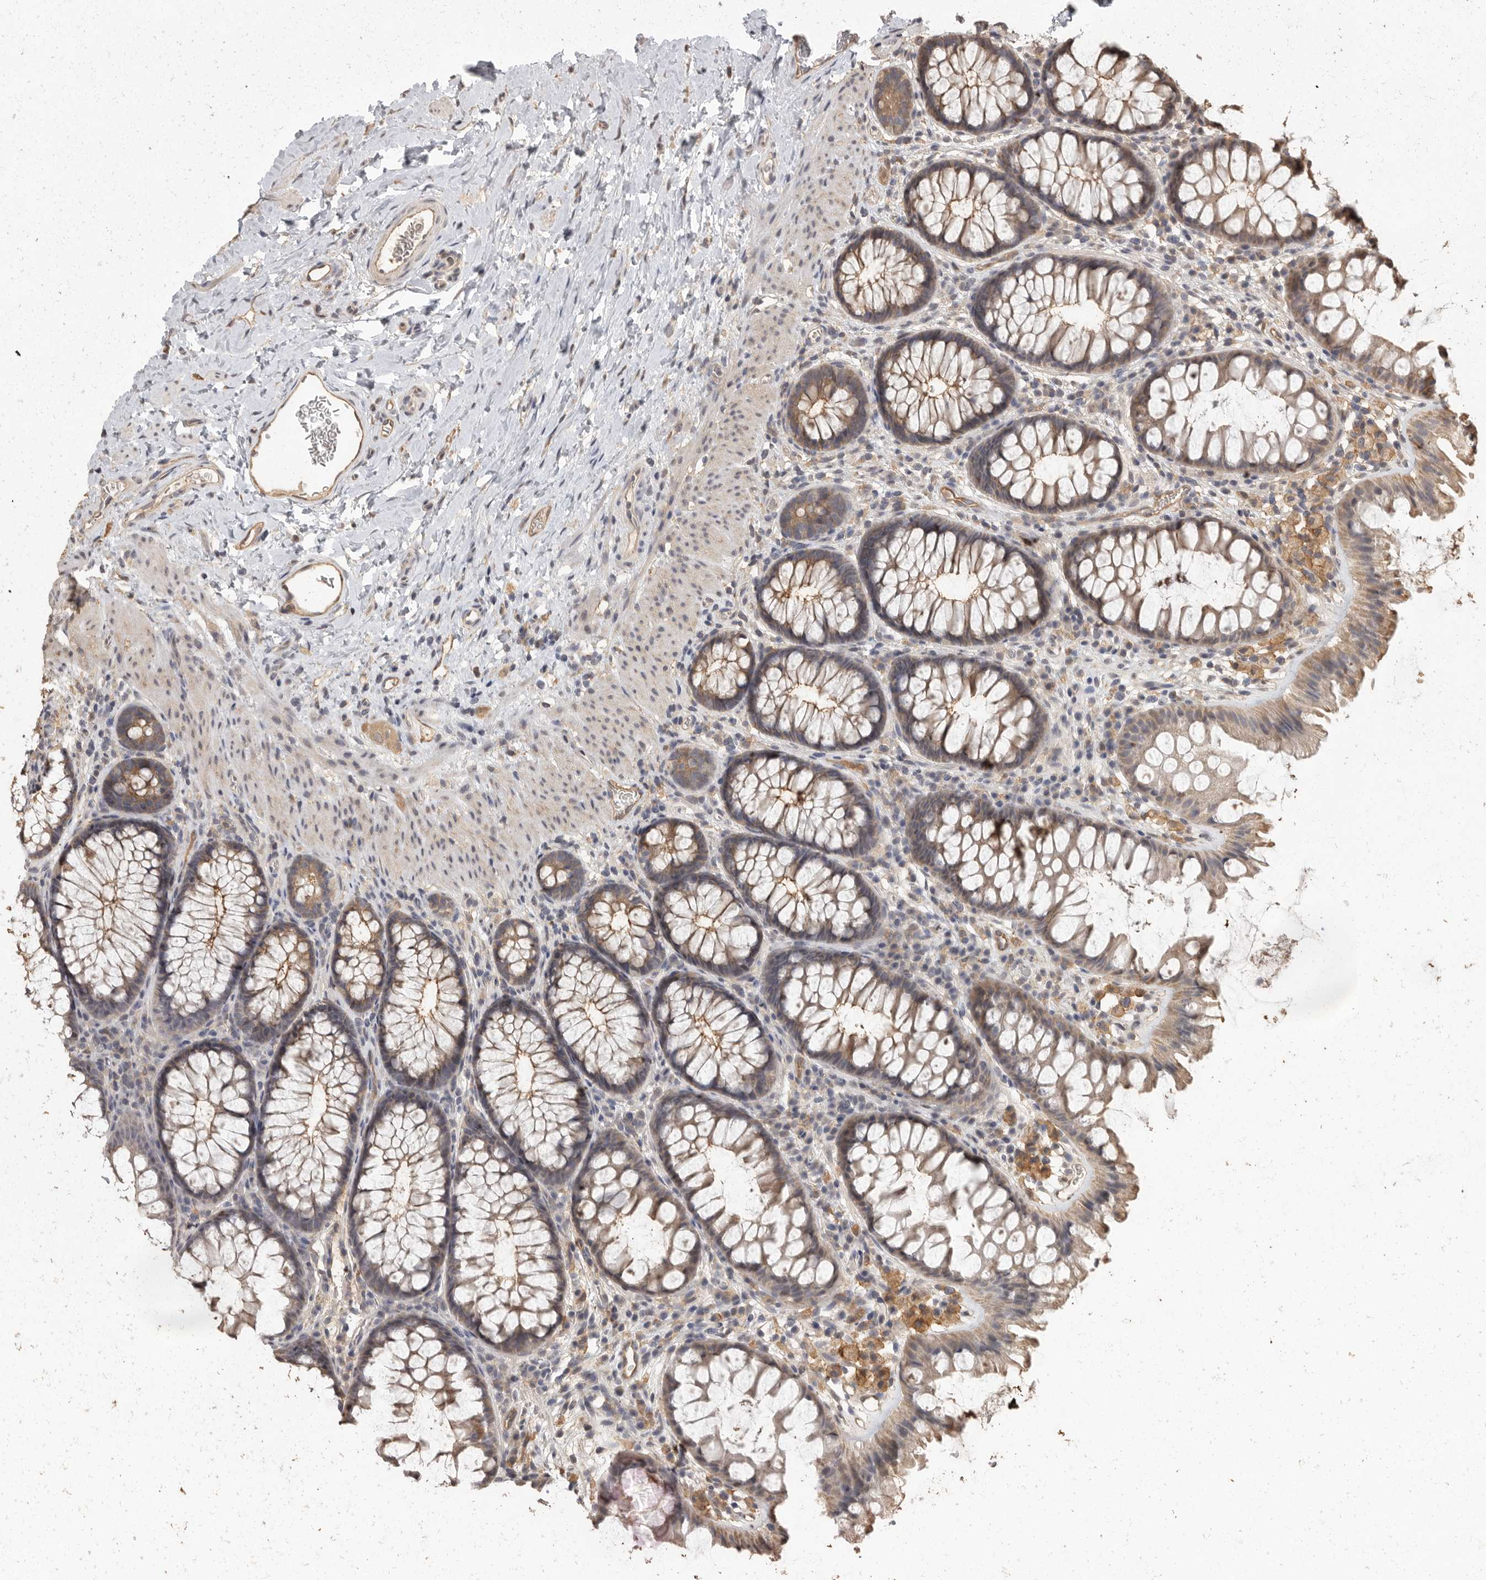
{"staining": {"intensity": "moderate", "quantity": ">75%", "location": "cytoplasmic/membranous"}, "tissue": "colon", "cell_type": "Endothelial cells", "image_type": "normal", "snomed": [{"axis": "morphology", "description": "Normal tissue, NOS"}, {"axis": "topography", "description": "Colon"}], "caption": "Protein staining by IHC reveals moderate cytoplasmic/membranous positivity in about >75% of endothelial cells in benign colon.", "gene": "BAIAP2", "patient": {"sex": "female", "age": 62}}